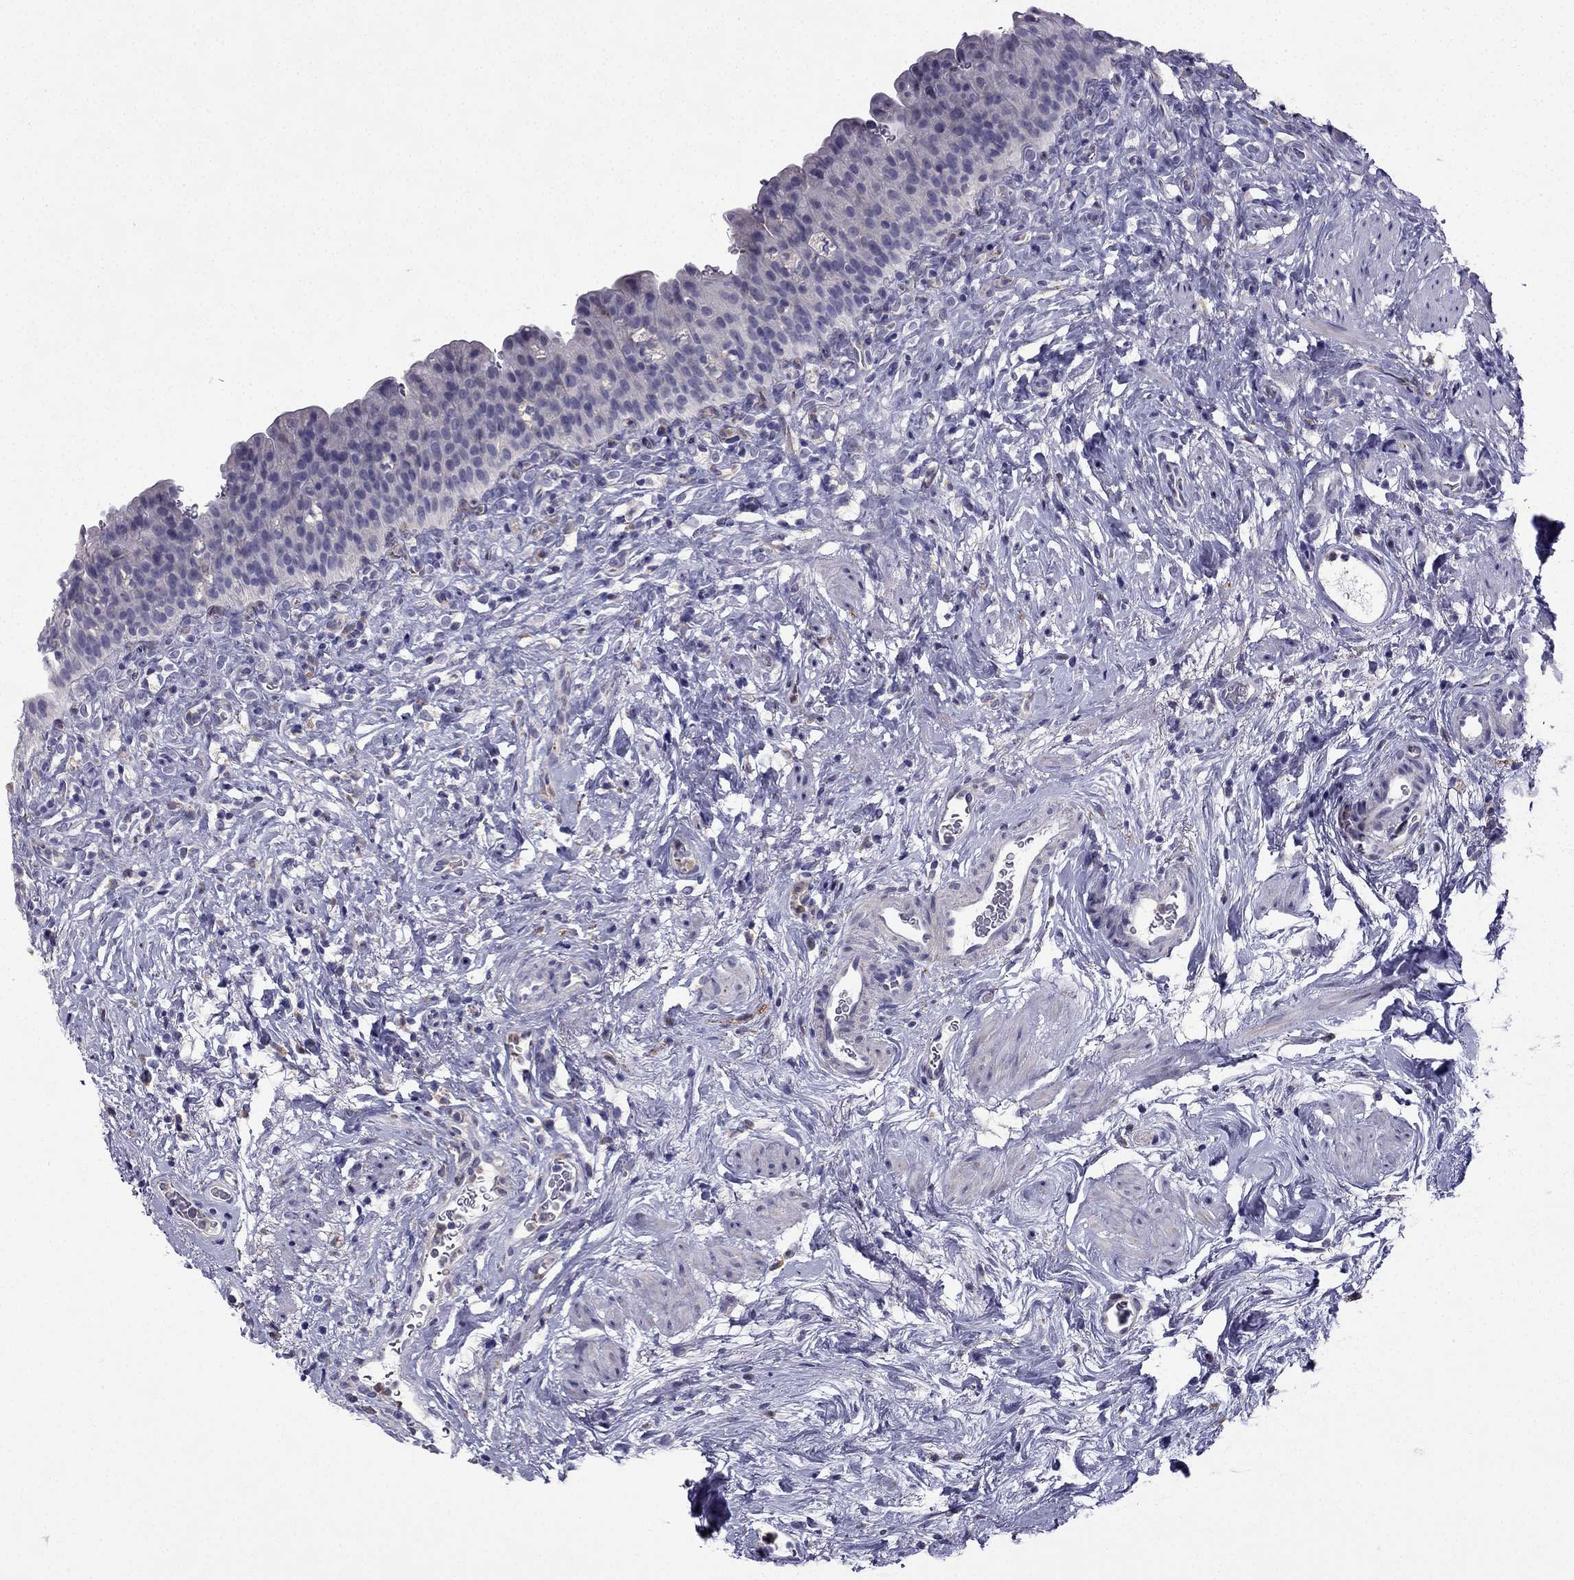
{"staining": {"intensity": "negative", "quantity": "none", "location": "none"}, "tissue": "urinary bladder", "cell_type": "Urothelial cells", "image_type": "normal", "snomed": [{"axis": "morphology", "description": "Normal tissue, NOS"}, {"axis": "topography", "description": "Urinary bladder"}], "caption": "This is a histopathology image of IHC staining of normal urinary bladder, which shows no staining in urothelial cells.", "gene": "SLC6A2", "patient": {"sex": "male", "age": 76}}